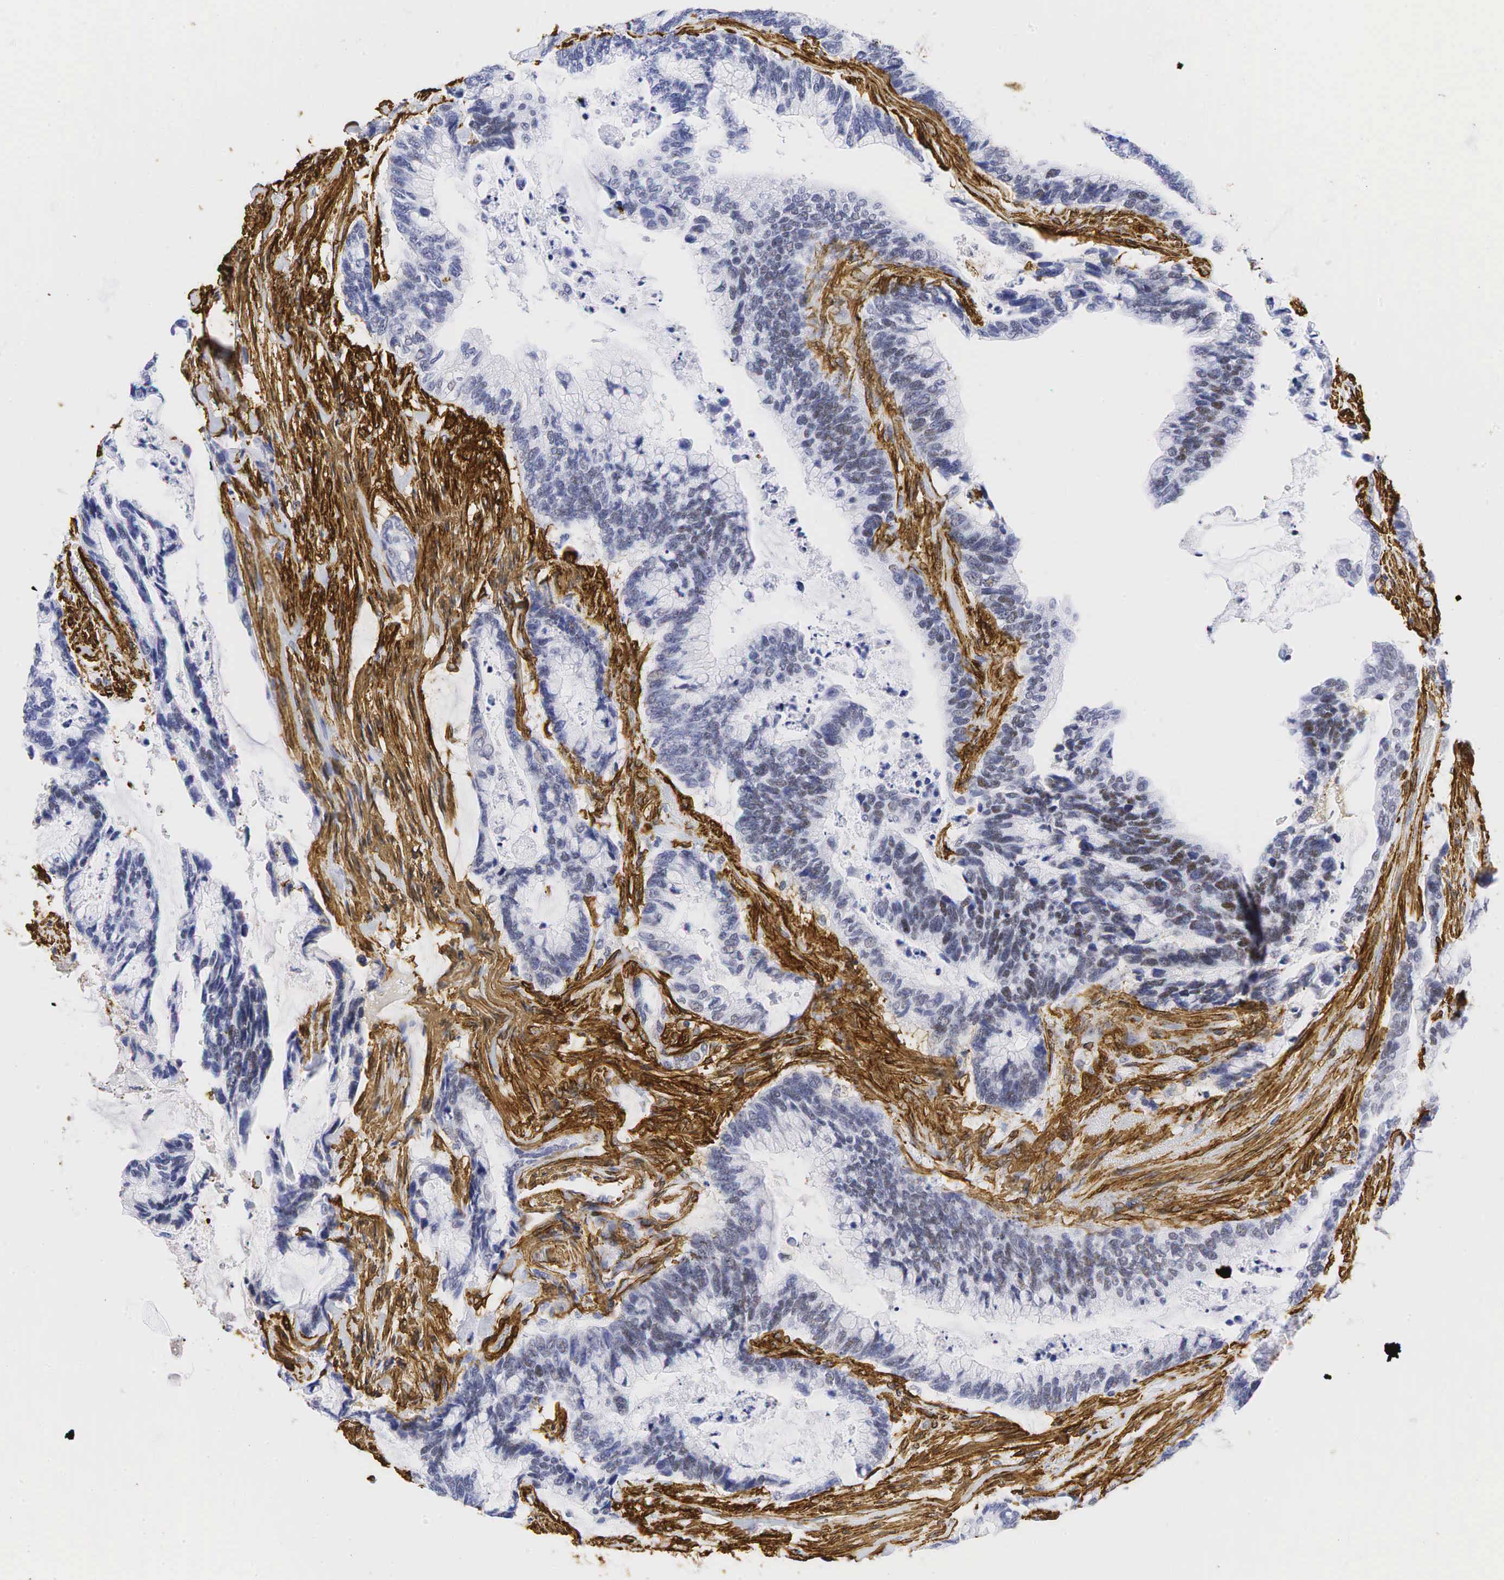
{"staining": {"intensity": "moderate", "quantity": "<25%", "location": "nuclear"}, "tissue": "colorectal cancer", "cell_type": "Tumor cells", "image_type": "cancer", "snomed": [{"axis": "morphology", "description": "Adenocarcinoma, NOS"}, {"axis": "topography", "description": "Rectum"}], "caption": "DAB immunohistochemical staining of human adenocarcinoma (colorectal) demonstrates moderate nuclear protein expression in approximately <25% of tumor cells.", "gene": "ACTA2", "patient": {"sex": "female", "age": 59}}